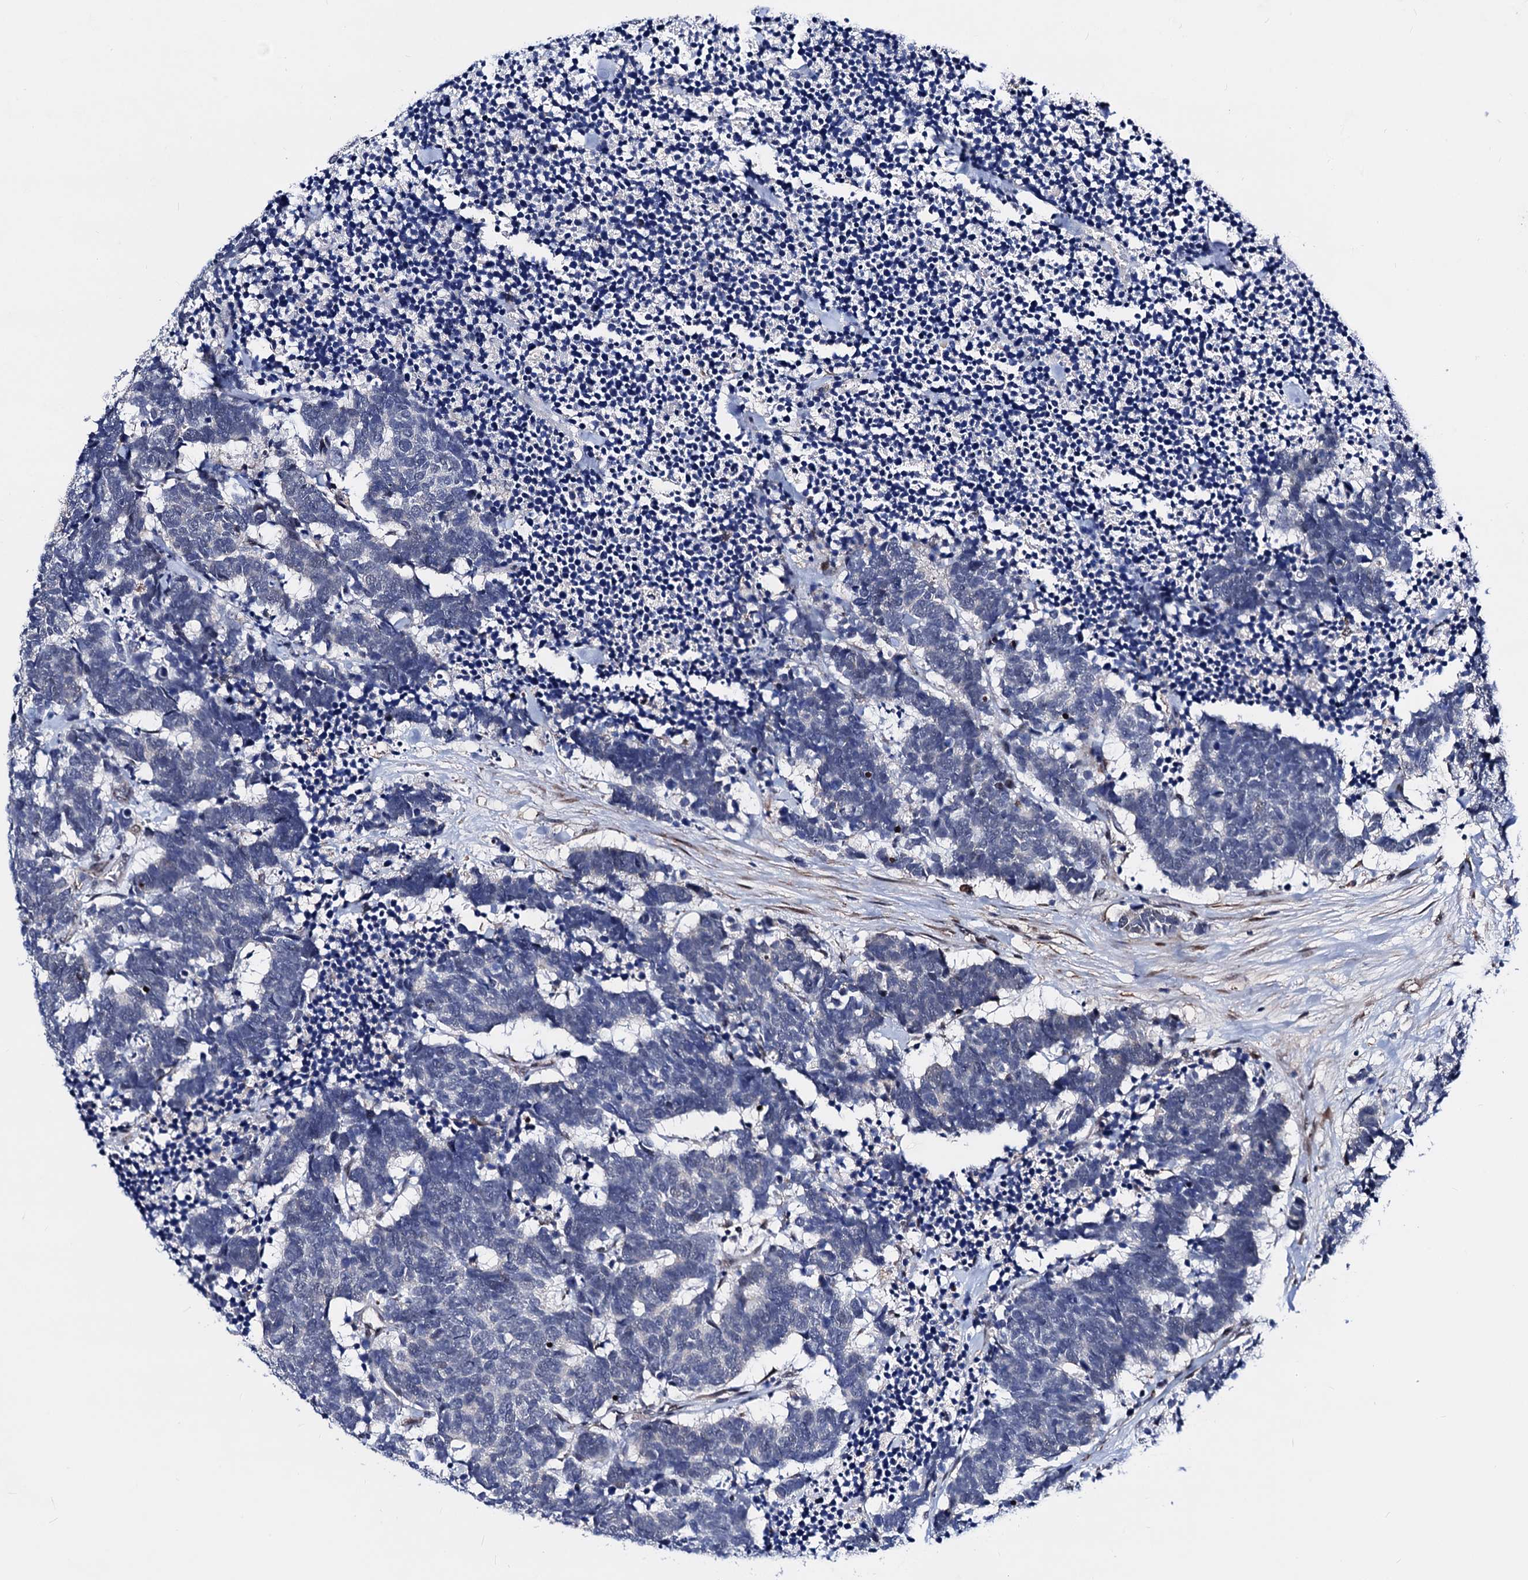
{"staining": {"intensity": "negative", "quantity": "none", "location": "none"}, "tissue": "carcinoid", "cell_type": "Tumor cells", "image_type": "cancer", "snomed": [{"axis": "morphology", "description": "Carcinoma, NOS"}, {"axis": "morphology", "description": "Carcinoid, malignant, NOS"}, {"axis": "topography", "description": "Urinary bladder"}], "caption": "Tumor cells are negative for protein expression in human carcinoid.", "gene": "COA4", "patient": {"sex": "male", "age": 57}}